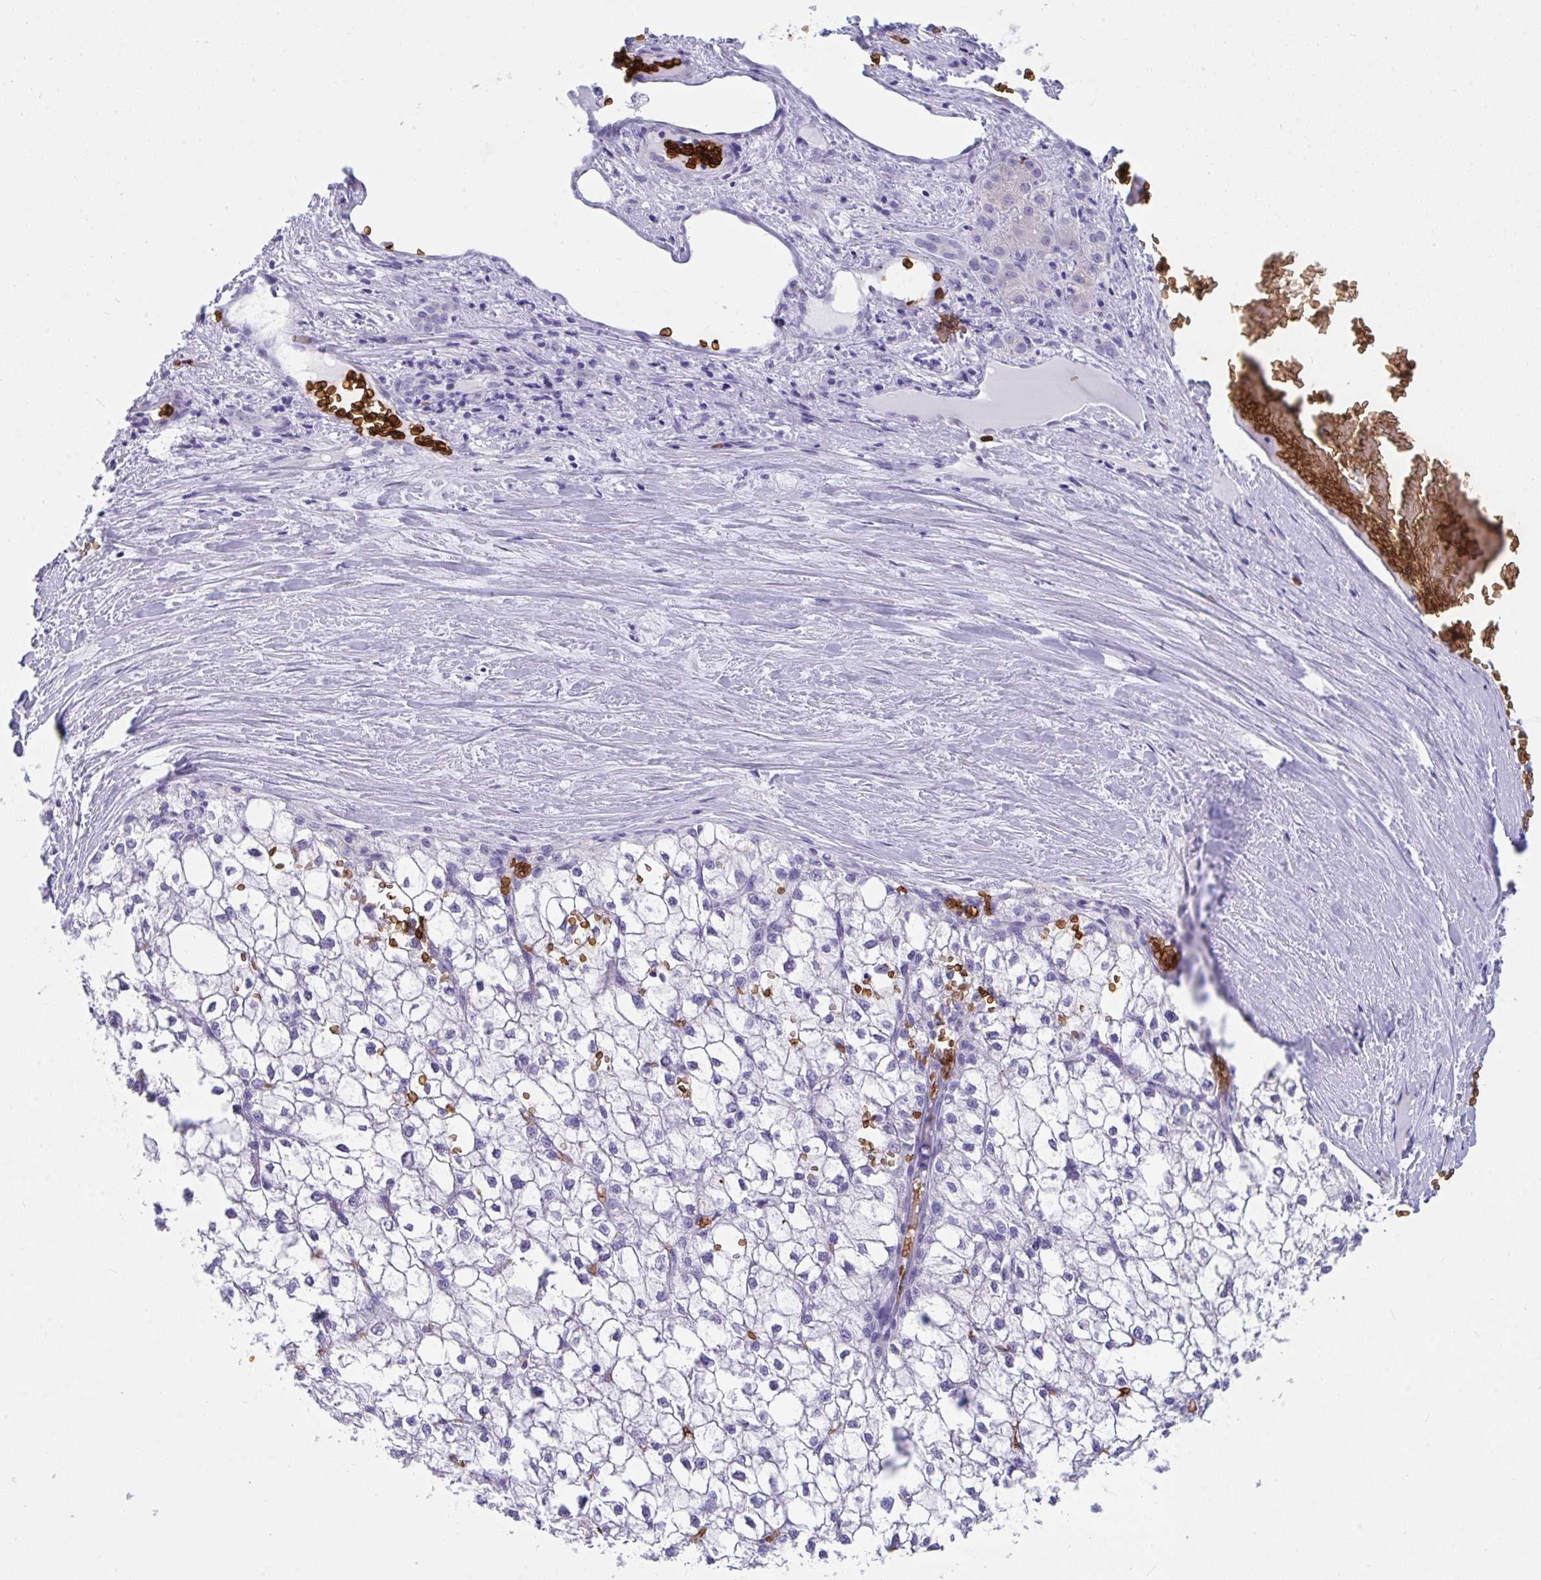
{"staining": {"intensity": "negative", "quantity": "none", "location": "none"}, "tissue": "liver cancer", "cell_type": "Tumor cells", "image_type": "cancer", "snomed": [{"axis": "morphology", "description": "Carcinoma, Hepatocellular, NOS"}, {"axis": "topography", "description": "Liver"}], "caption": "A micrograph of liver hepatocellular carcinoma stained for a protein shows no brown staining in tumor cells.", "gene": "ANK1", "patient": {"sex": "female", "age": 43}}